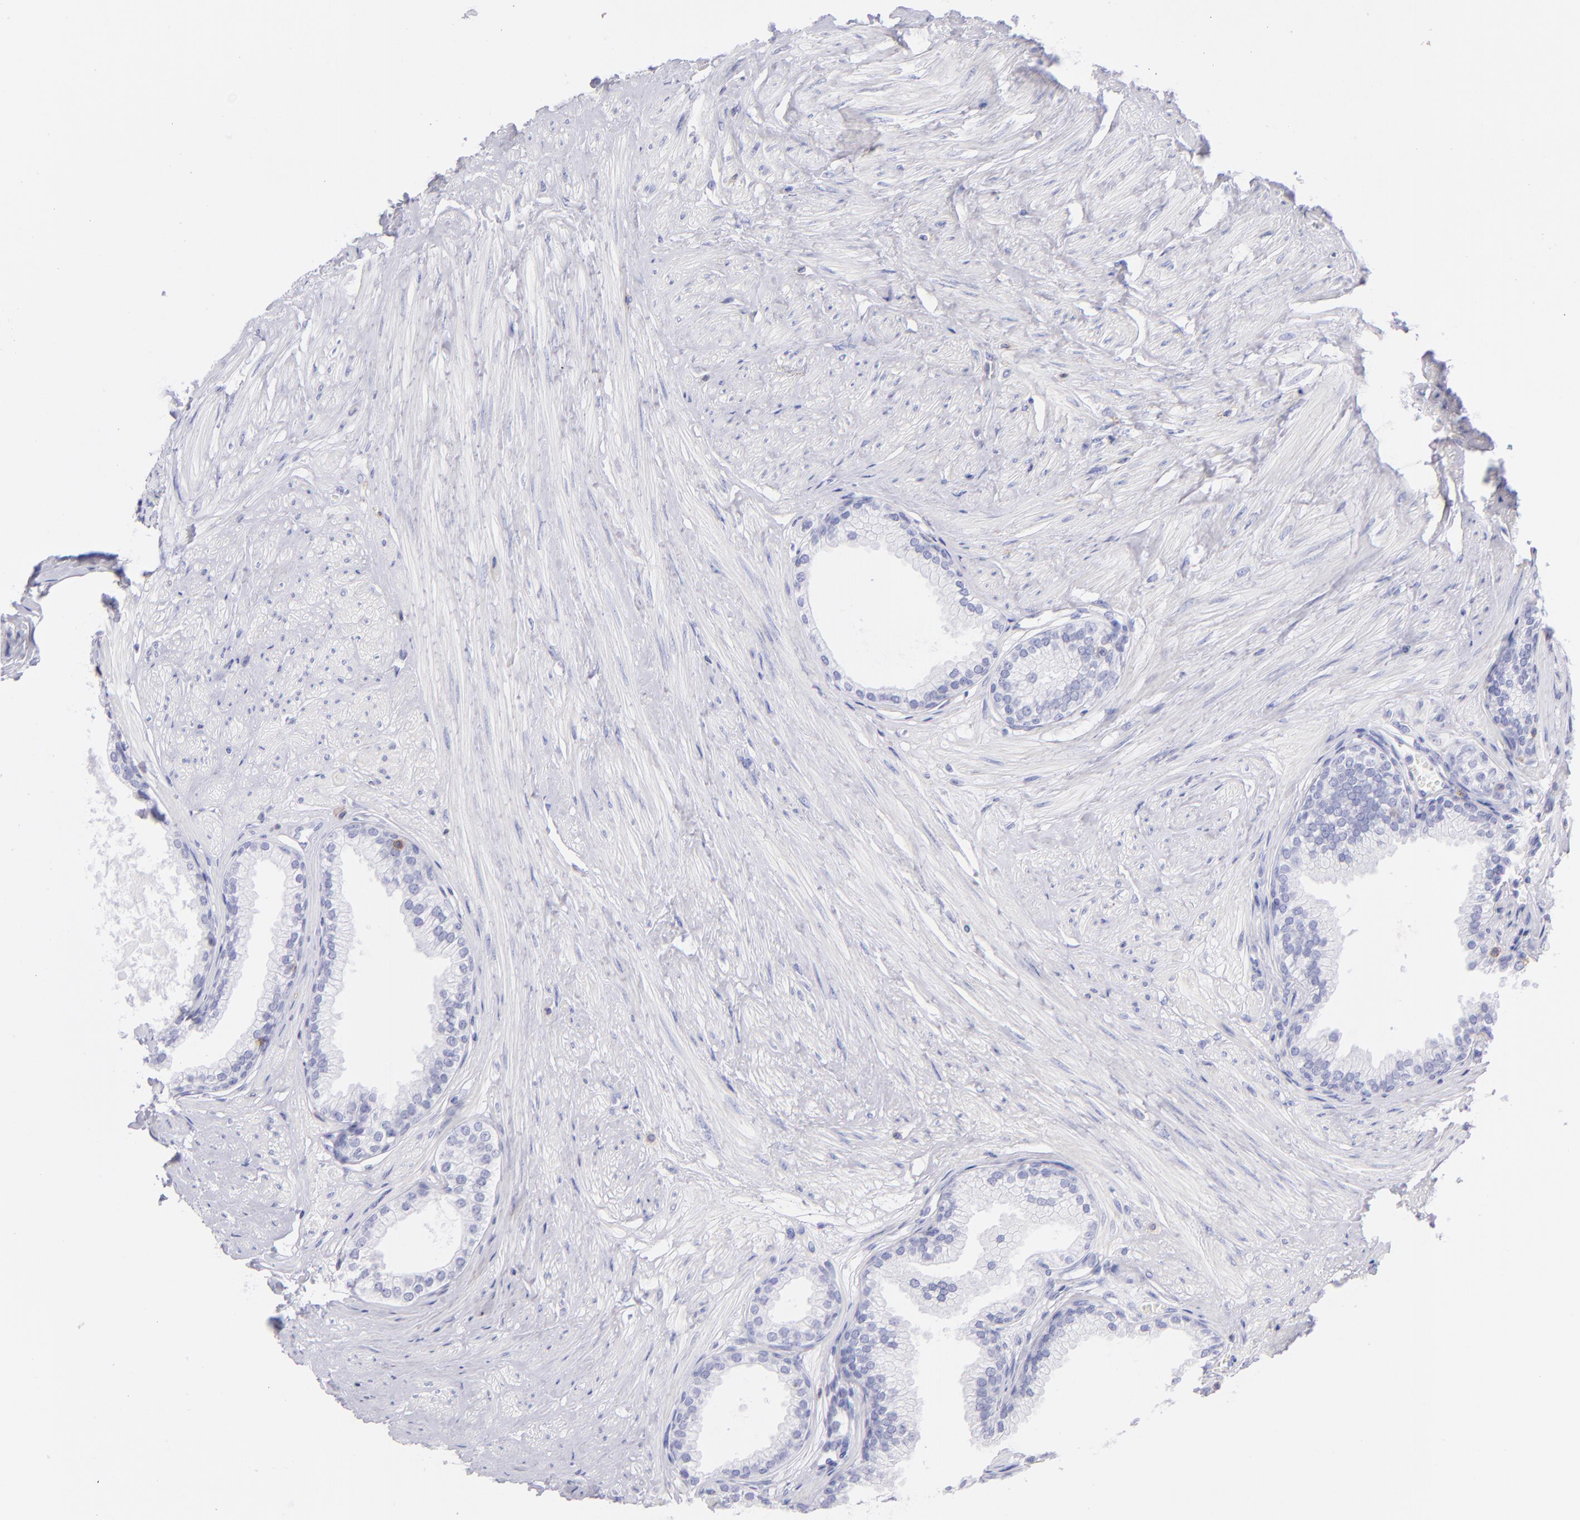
{"staining": {"intensity": "negative", "quantity": "none", "location": "none"}, "tissue": "prostate", "cell_type": "Glandular cells", "image_type": "normal", "snomed": [{"axis": "morphology", "description": "Normal tissue, NOS"}, {"axis": "topography", "description": "Prostate"}], "caption": "Glandular cells show no significant positivity in benign prostate.", "gene": "CD69", "patient": {"sex": "male", "age": 64}}